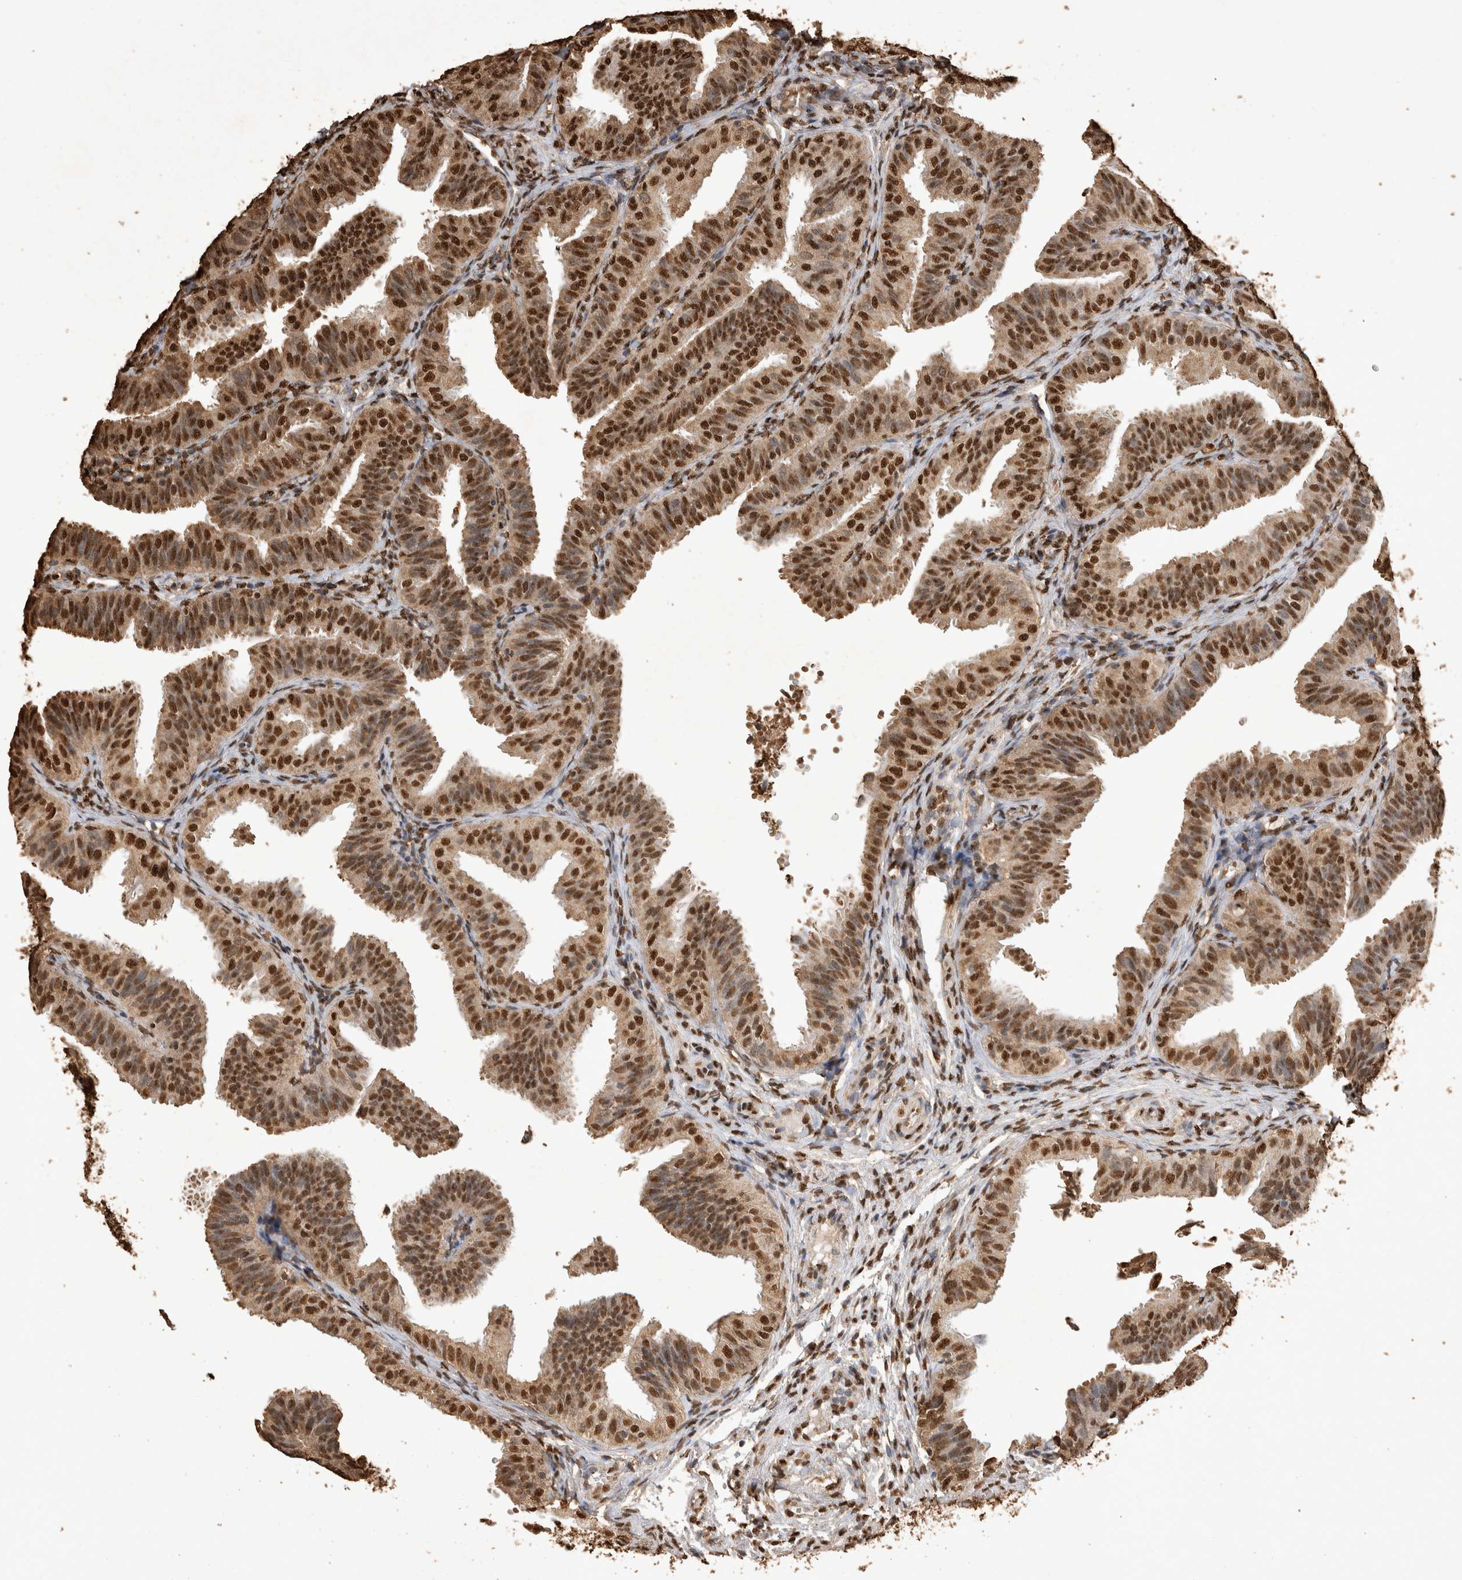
{"staining": {"intensity": "strong", "quantity": ">75%", "location": "cytoplasmic/membranous,nuclear"}, "tissue": "fallopian tube", "cell_type": "Glandular cells", "image_type": "normal", "snomed": [{"axis": "morphology", "description": "Normal tissue, NOS"}, {"axis": "topography", "description": "Fallopian tube"}], "caption": "This is a photomicrograph of immunohistochemistry (IHC) staining of benign fallopian tube, which shows strong staining in the cytoplasmic/membranous,nuclear of glandular cells.", "gene": "OAS2", "patient": {"sex": "female", "age": 35}}